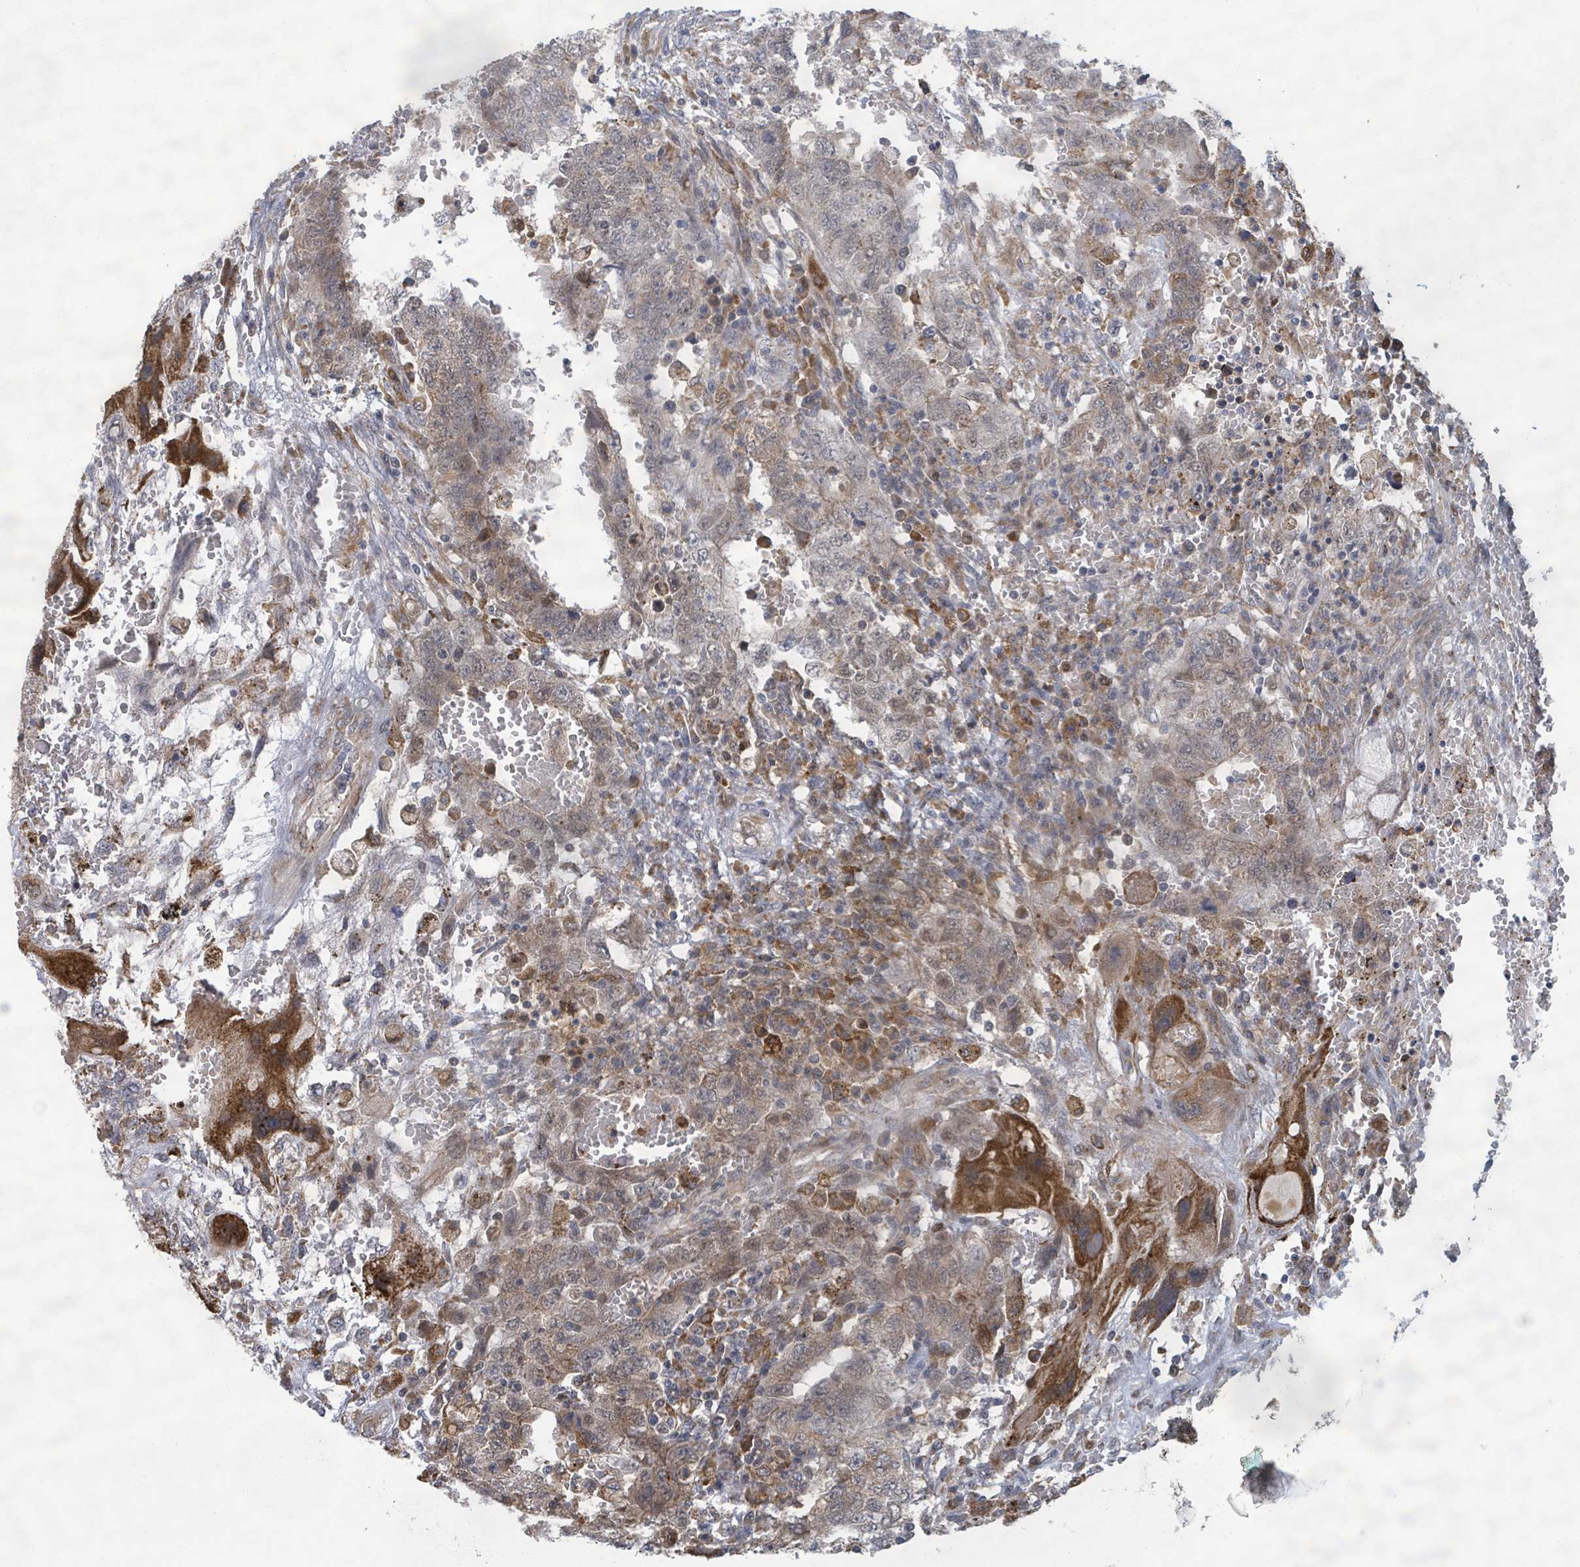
{"staining": {"intensity": "moderate", "quantity": "25%-75%", "location": "cytoplasmic/membranous,nuclear"}, "tissue": "testis cancer", "cell_type": "Tumor cells", "image_type": "cancer", "snomed": [{"axis": "morphology", "description": "Carcinoma, Embryonal, NOS"}, {"axis": "topography", "description": "Testis"}], "caption": "Testis cancer (embryonal carcinoma) was stained to show a protein in brown. There is medium levels of moderate cytoplasmic/membranous and nuclear staining in approximately 25%-75% of tumor cells. Immunohistochemistry stains the protein in brown and the nuclei are stained blue.", "gene": "SHROOM2", "patient": {"sex": "male", "age": 26}}